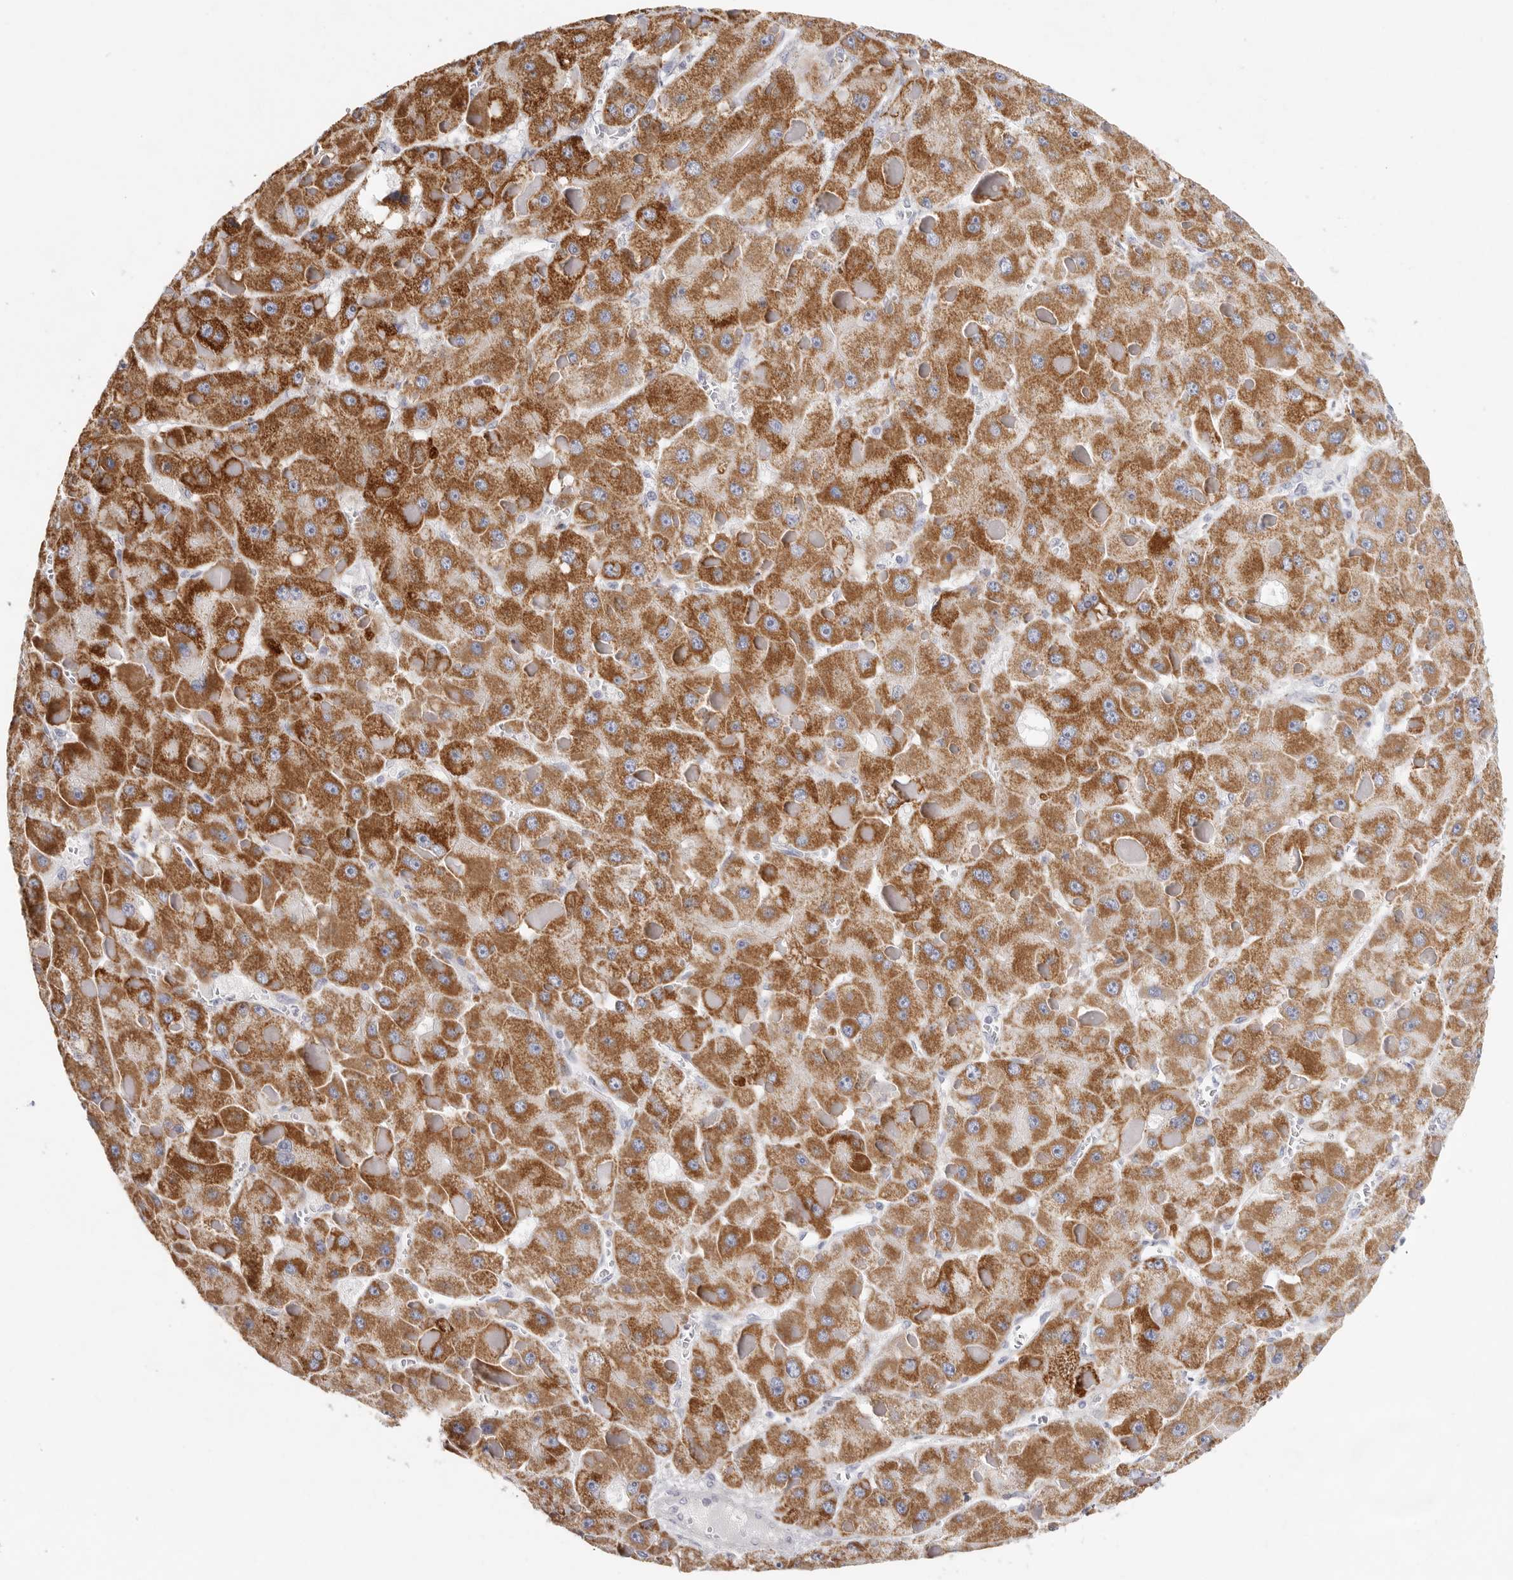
{"staining": {"intensity": "strong", "quantity": ">75%", "location": "cytoplasmic/membranous"}, "tissue": "liver cancer", "cell_type": "Tumor cells", "image_type": "cancer", "snomed": [{"axis": "morphology", "description": "Carcinoma, Hepatocellular, NOS"}, {"axis": "topography", "description": "Liver"}], "caption": "IHC histopathology image of neoplastic tissue: human liver cancer (hepatocellular carcinoma) stained using immunohistochemistry reveals high levels of strong protein expression localized specifically in the cytoplasmic/membranous of tumor cells, appearing as a cytoplasmic/membranous brown color.", "gene": "ELP3", "patient": {"sex": "female", "age": 73}}